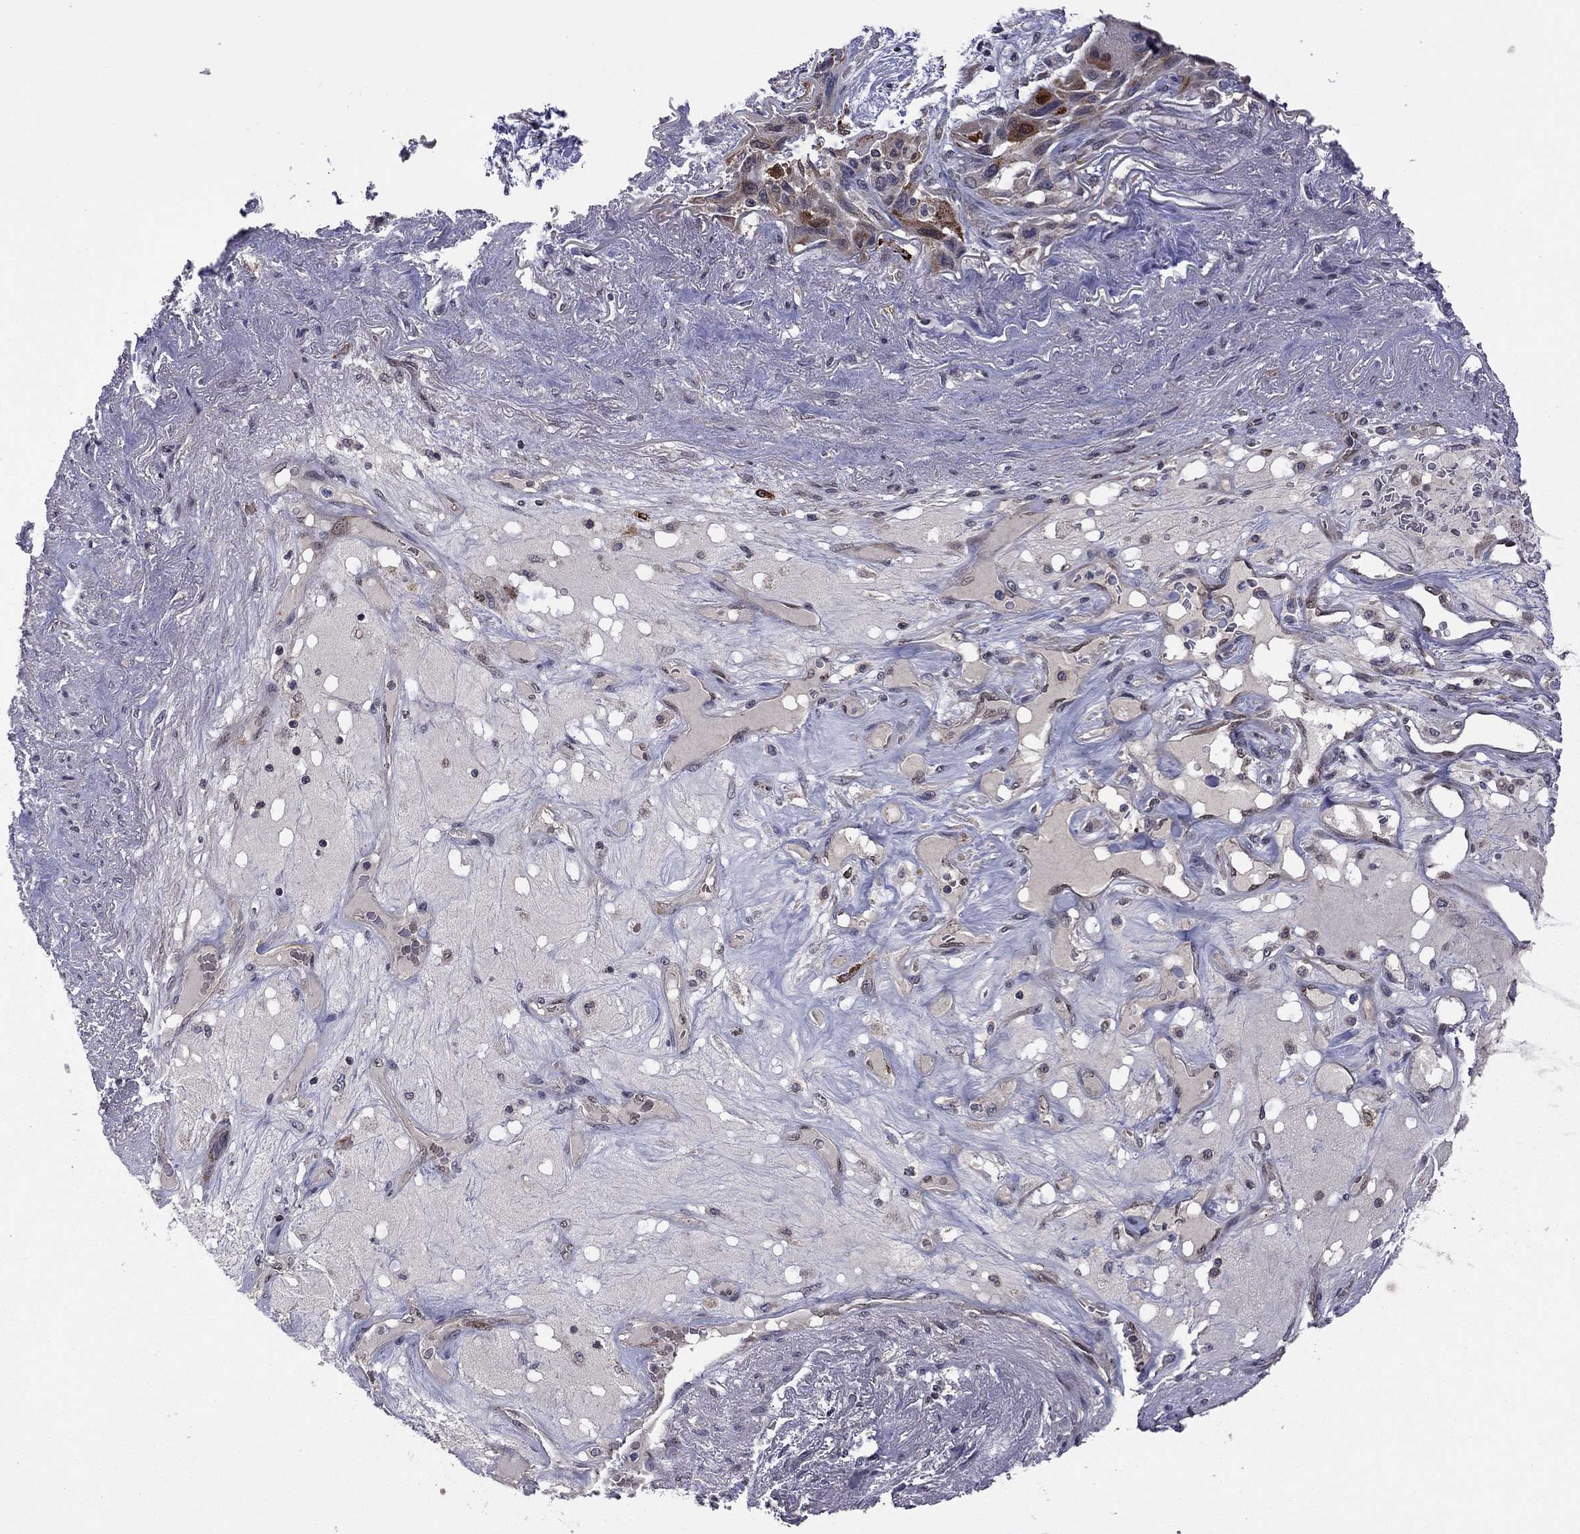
{"staining": {"intensity": "strong", "quantity": "<25%", "location": "cytoplasmic/membranous"}, "tissue": "lung cancer", "cell_type": "Tumor cells", "image_type": "cancer", "snomed": [{"axis": "morphology", "description": "Squamous cell carcinoma, NOS"}, {"axis": "topography", "description": "Lung"}], "caption": "Immunohistochemical staining of human lung cancer (squamous cell carcinoma) shows medium levels of strong cytoplasmic/membranous protein staining in approximately <25% of tumor cells.", "gene": "GPAA1", "patient": {"sex": "female", "age": 70}}